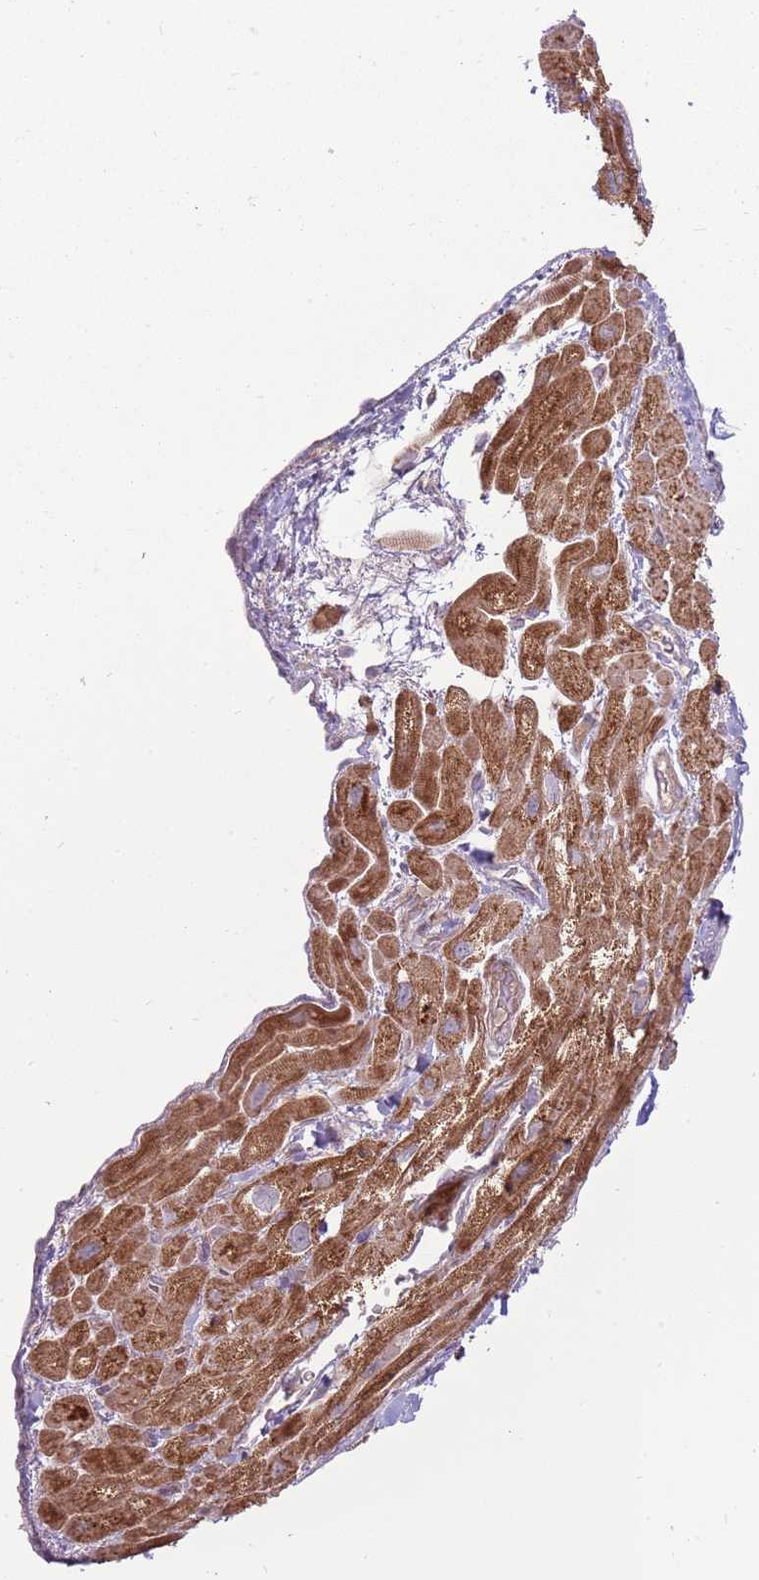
{"staining": {"intensity": "moderate", "quantity": ">75%", "location": "cytoplasmic/membranous"}, "tissue": "heart muscle", "cell_type": "Cardiomyocytes", "image_type": "normal", "snomed": [{"axis": "morphology", "description": "Normal tissue, NOS"}, {"axis": "topography", "description": "Heart"}], "caption": "Immunohistochemistry (IHC) (DAB) staining of benign human heart muscle reveals moderate cytoplasmic/membranous protein expression in approximately >75% of cardiomyocytes.", "gene": "SPATA31D1", "patient": {"sex": "male", "age": 65}}